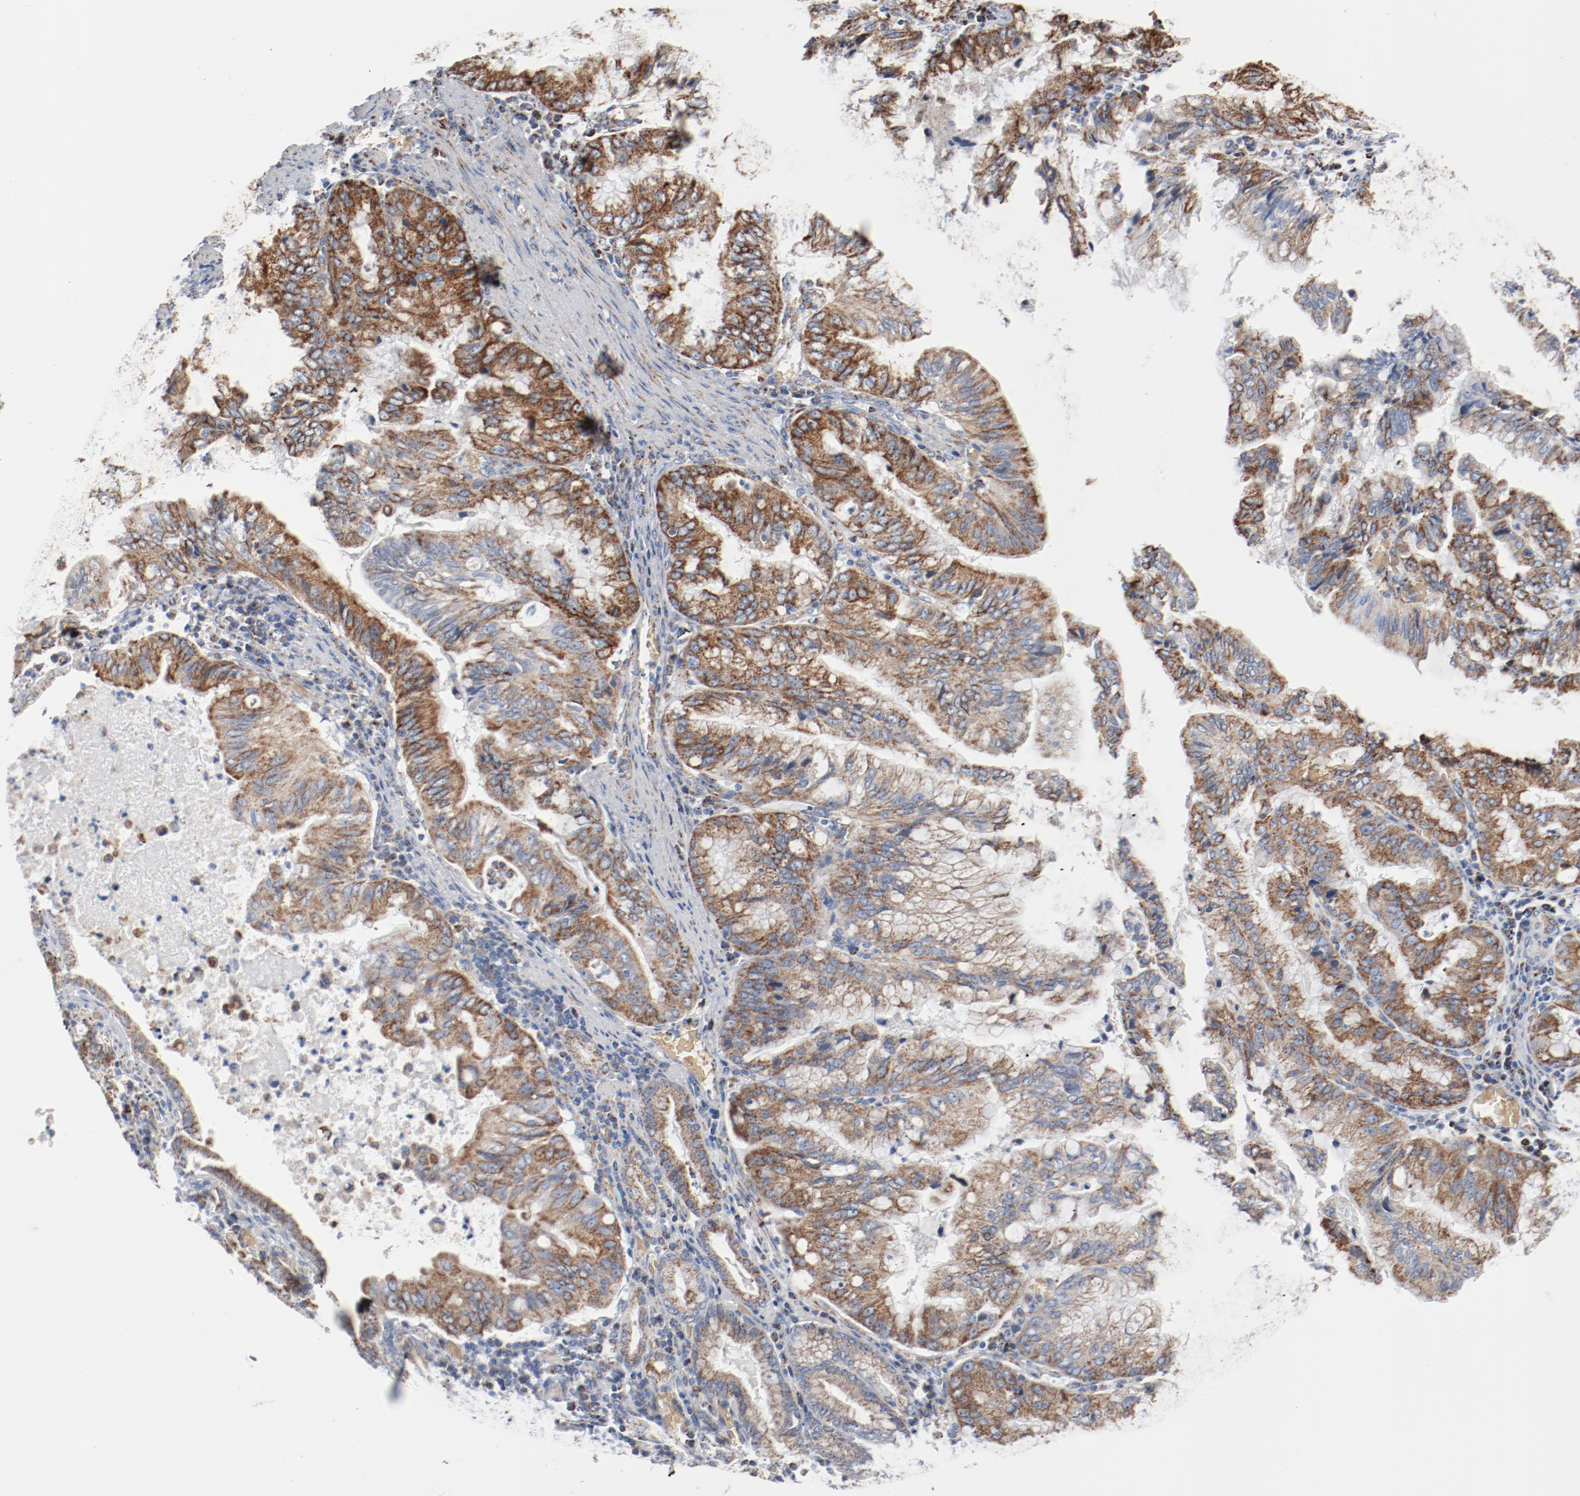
{"staining": {"intensity": "moderate", "quantity": ">75%", "location": "cytoplasmic/membranous"}, "tissue": "stomach cancer", "cell_type": "Tumor cells", "image_type": "cancer", "snomed": [{"axis": "morphology", "description": "Adenocarcinoma, NOS"}, {"axis": "topography", "description": "Stomach, upper"}], "caption": "Stomach cancer (adenocarcinoma) stained with immunohistochemistry (IHC) demonstrates moderate cytoplasmic/membranous expression in about >75% of tumor cells.", "gene": "NDUFB8", "patient": {"sex": "male", "age": 80}}